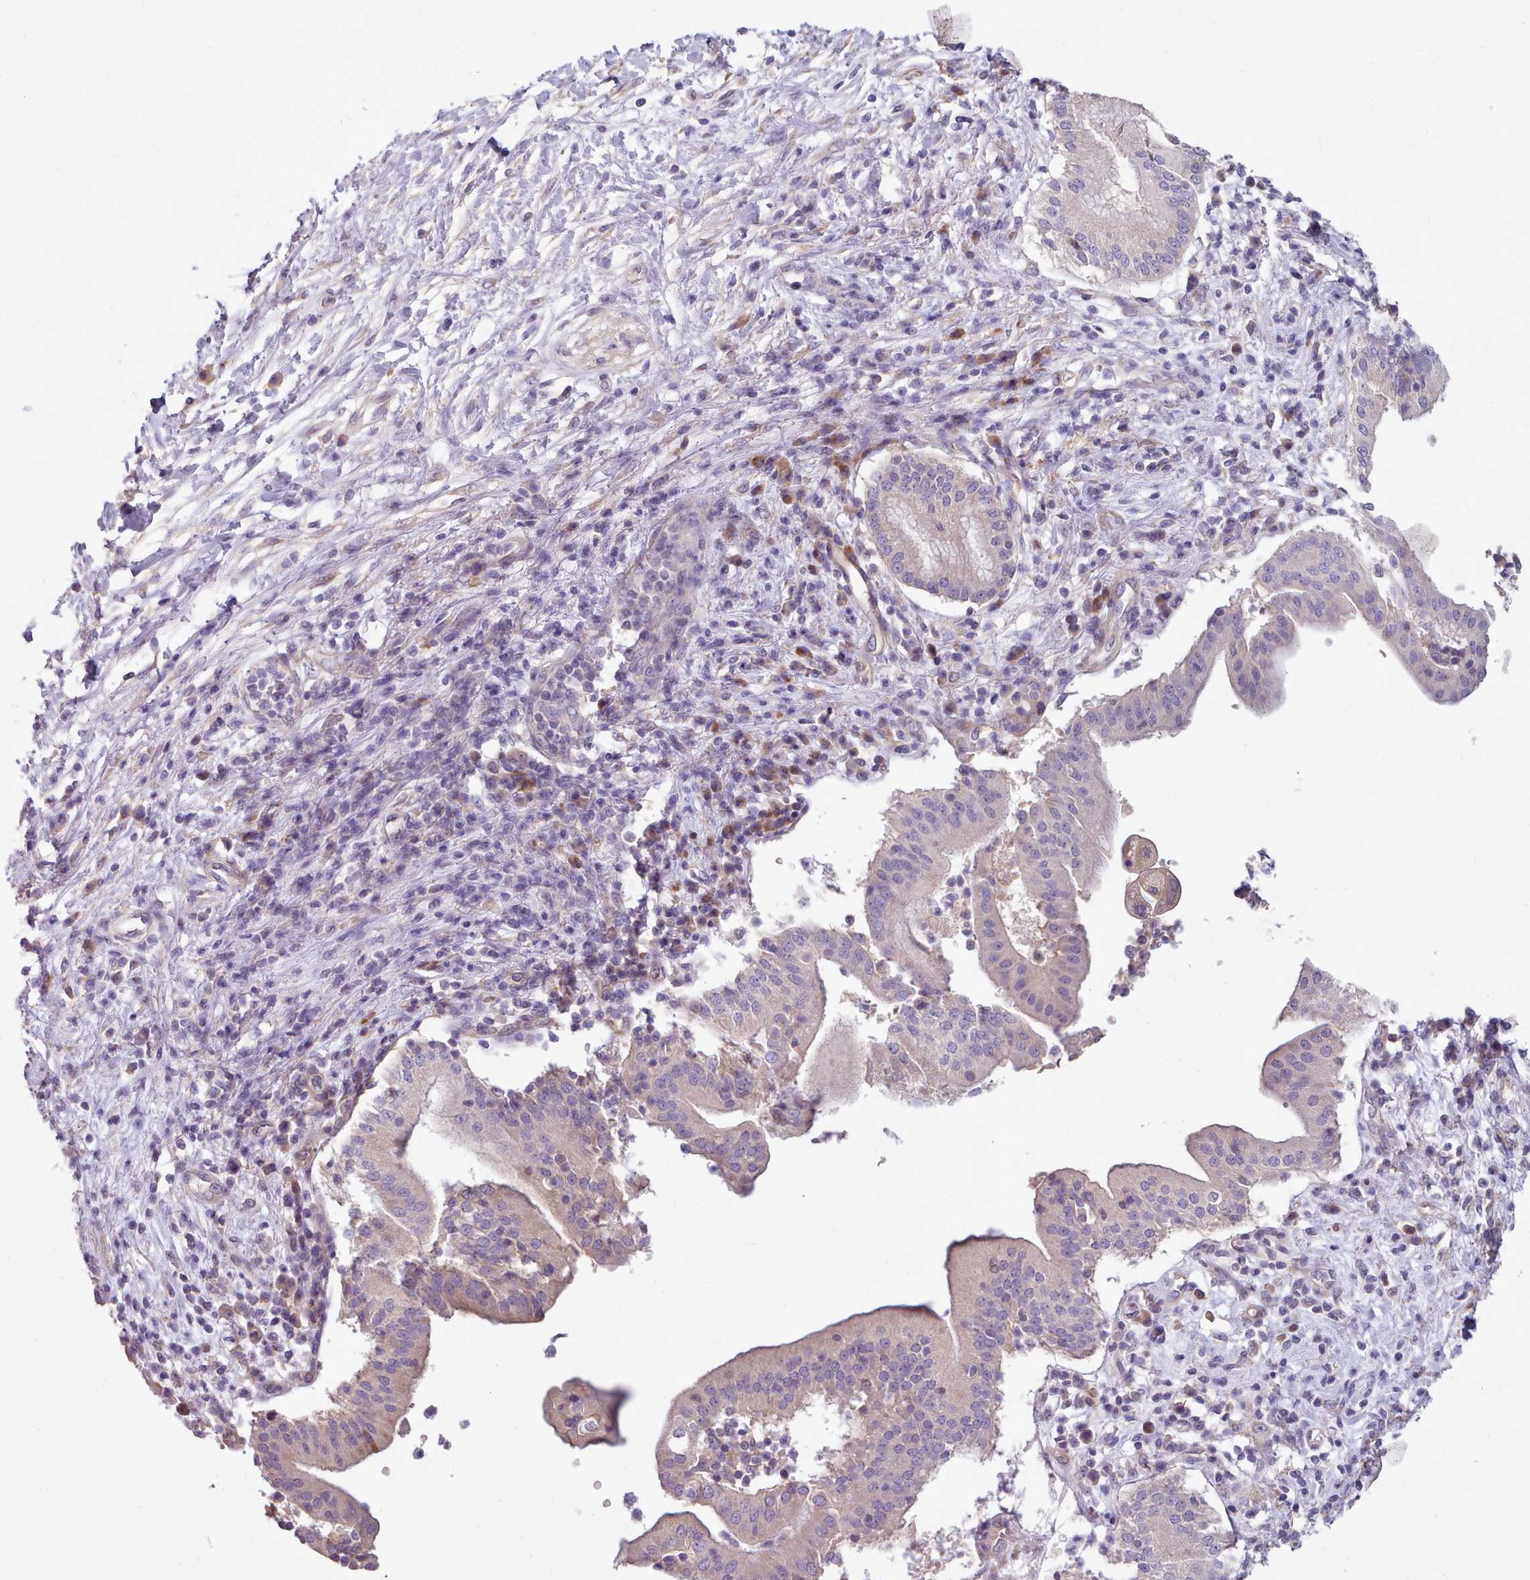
{"staining": {"intensity": "weak", "quantity": "25%-75%", "location": "cytoplasmic/membranous"}, "tissue": "pancreatic cancer", "cell_type": "Tumor cells", "image_type": "cancer", "snomed": [{"axis": "morphology", "description": "Adenocarcinoma, NOS"}, {"axis": "topography", "description": "Pancreas"}], "caption": "Tumor cells exhibit low levels of weak cytoplasmic/membranous expression in about 25%-75% of cells in pancreatic adenocarcinoma.", "gene": "DPF1", "patient": {"sex": "male", "age": 68}}